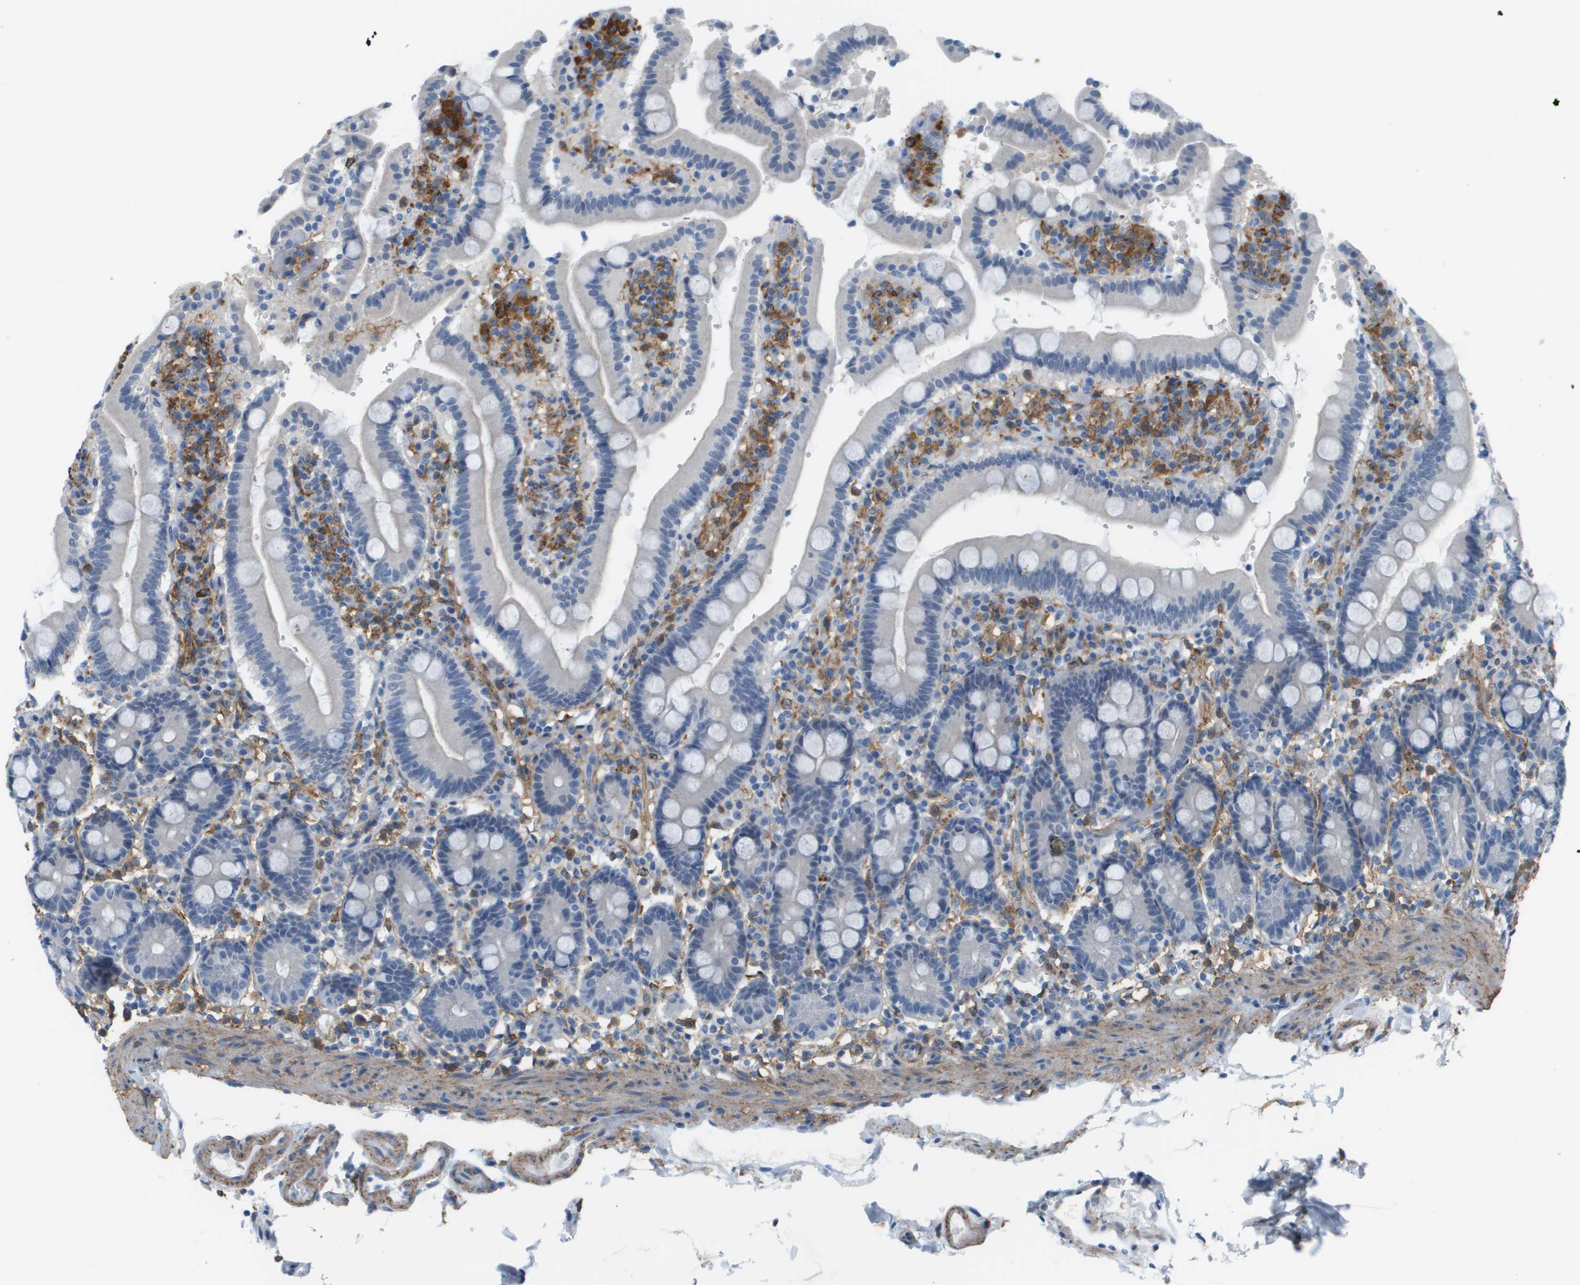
{"staining": {"intensity": "negative", "quantity": "none", "location": "none"}, "tissue": "duodenum", "cell_type": "Glandular cells", "image_type": "normal", "snomed": [{"axis": "morphology", "description": "Normal tissue, NOS"}, {"axis": "topography", "description": "Small intestine, NOS"}], "caption": "Duodenum stained for a protein using immunohistochemistry displays no expression glandular cells.", "gene": "ZBTB43", "patient": {"sex": "female", "age": 71}}